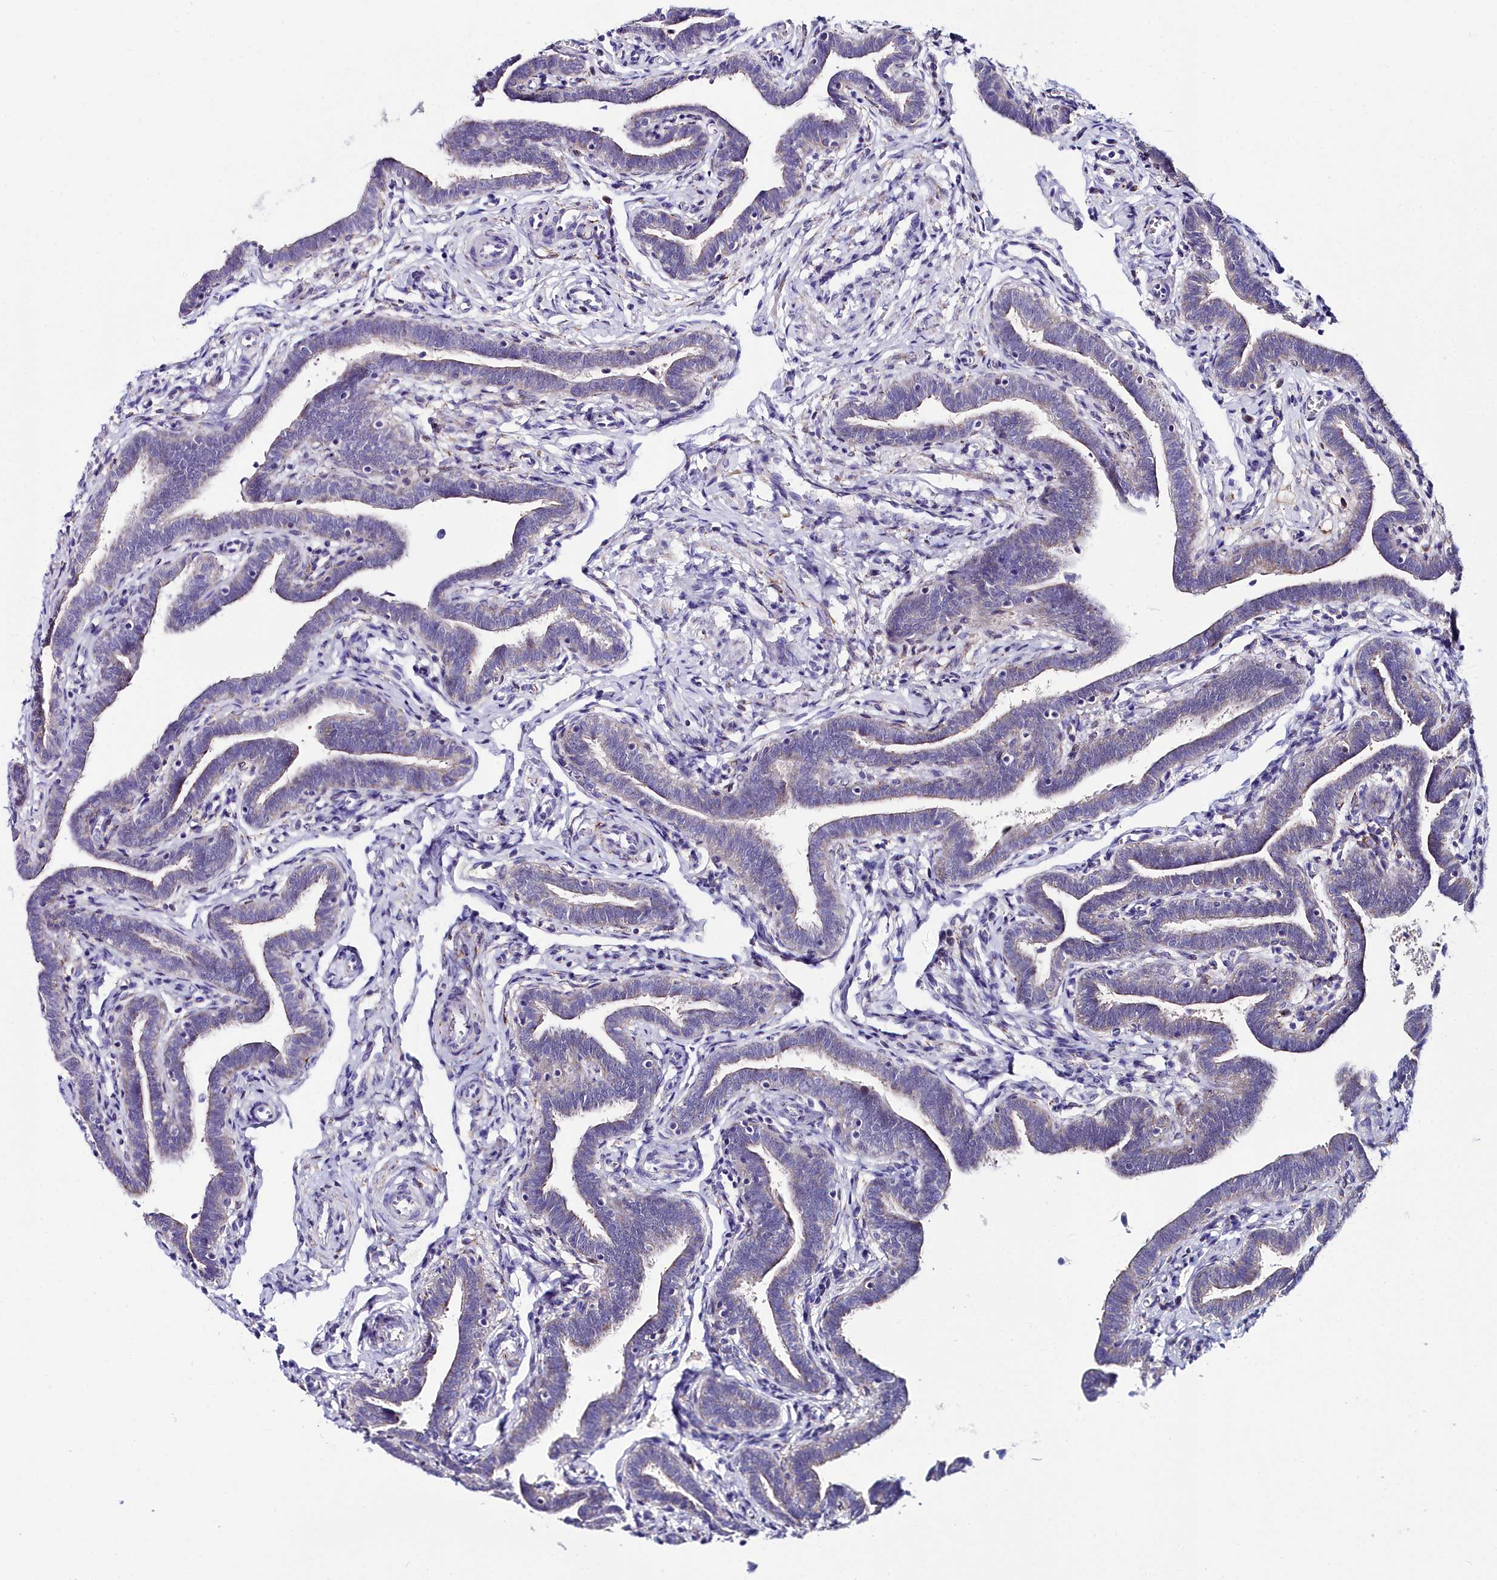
{"staining": {"intensity": "negative", "quantity": "none", "location": "none"}, "tissue": "fallopian tube", "cell_type": "Glandular cells", "image_type": "normal", "snomed": [{"axis": "morphology", "description": "Normal tissue, NOS"}, {"axis": "topography", "description": "Fallopian tube"}], "caption": "Immunohistochemistry photomicrograph of unremarkable fallopian tube: fallopian tube stained with DAB demonstrates no significant protein staining in glandular cells.", "gene": "SLC49A3", "patient": {"sex": "female", "age": 36}}